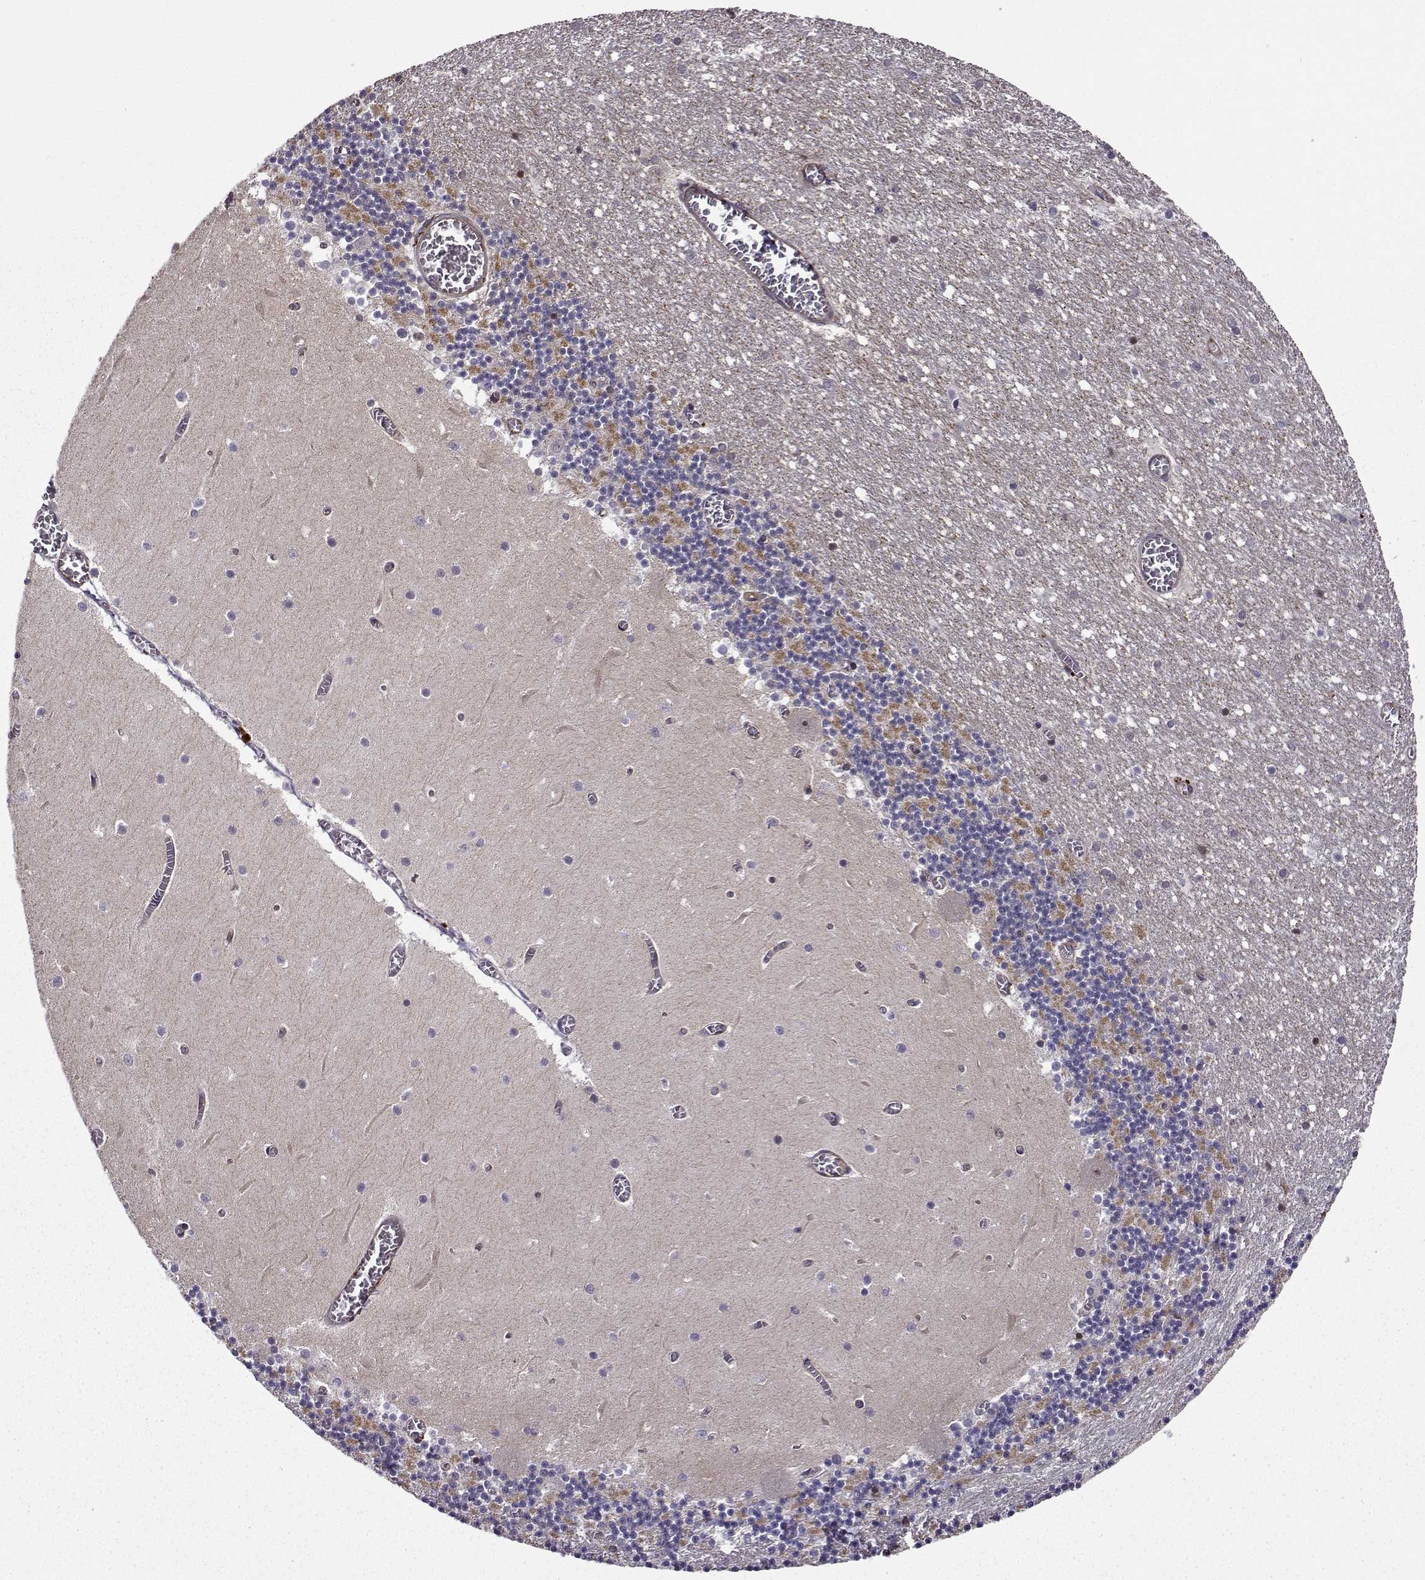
{"staining": {"intensity": "moderate", "quantity": "<25%", "location": "cytoplasmic/membranous"}, "tissue": "cerebellum", "cell_type": "Cells in granular layer", "image_type": "normal", "snomed": [{"axis": "morphology", "description": "Normal tissue, NOS"}, {"axis": "topography", "description": "Cerebellum"}], "caption": "Protein staining of normal cerebellum reveals moderate cytoplasmic/membranous staining in about <25% of cells in granular layer.", "gene": "ITGB8", "patient": {"sex": "female", "age": 28}}